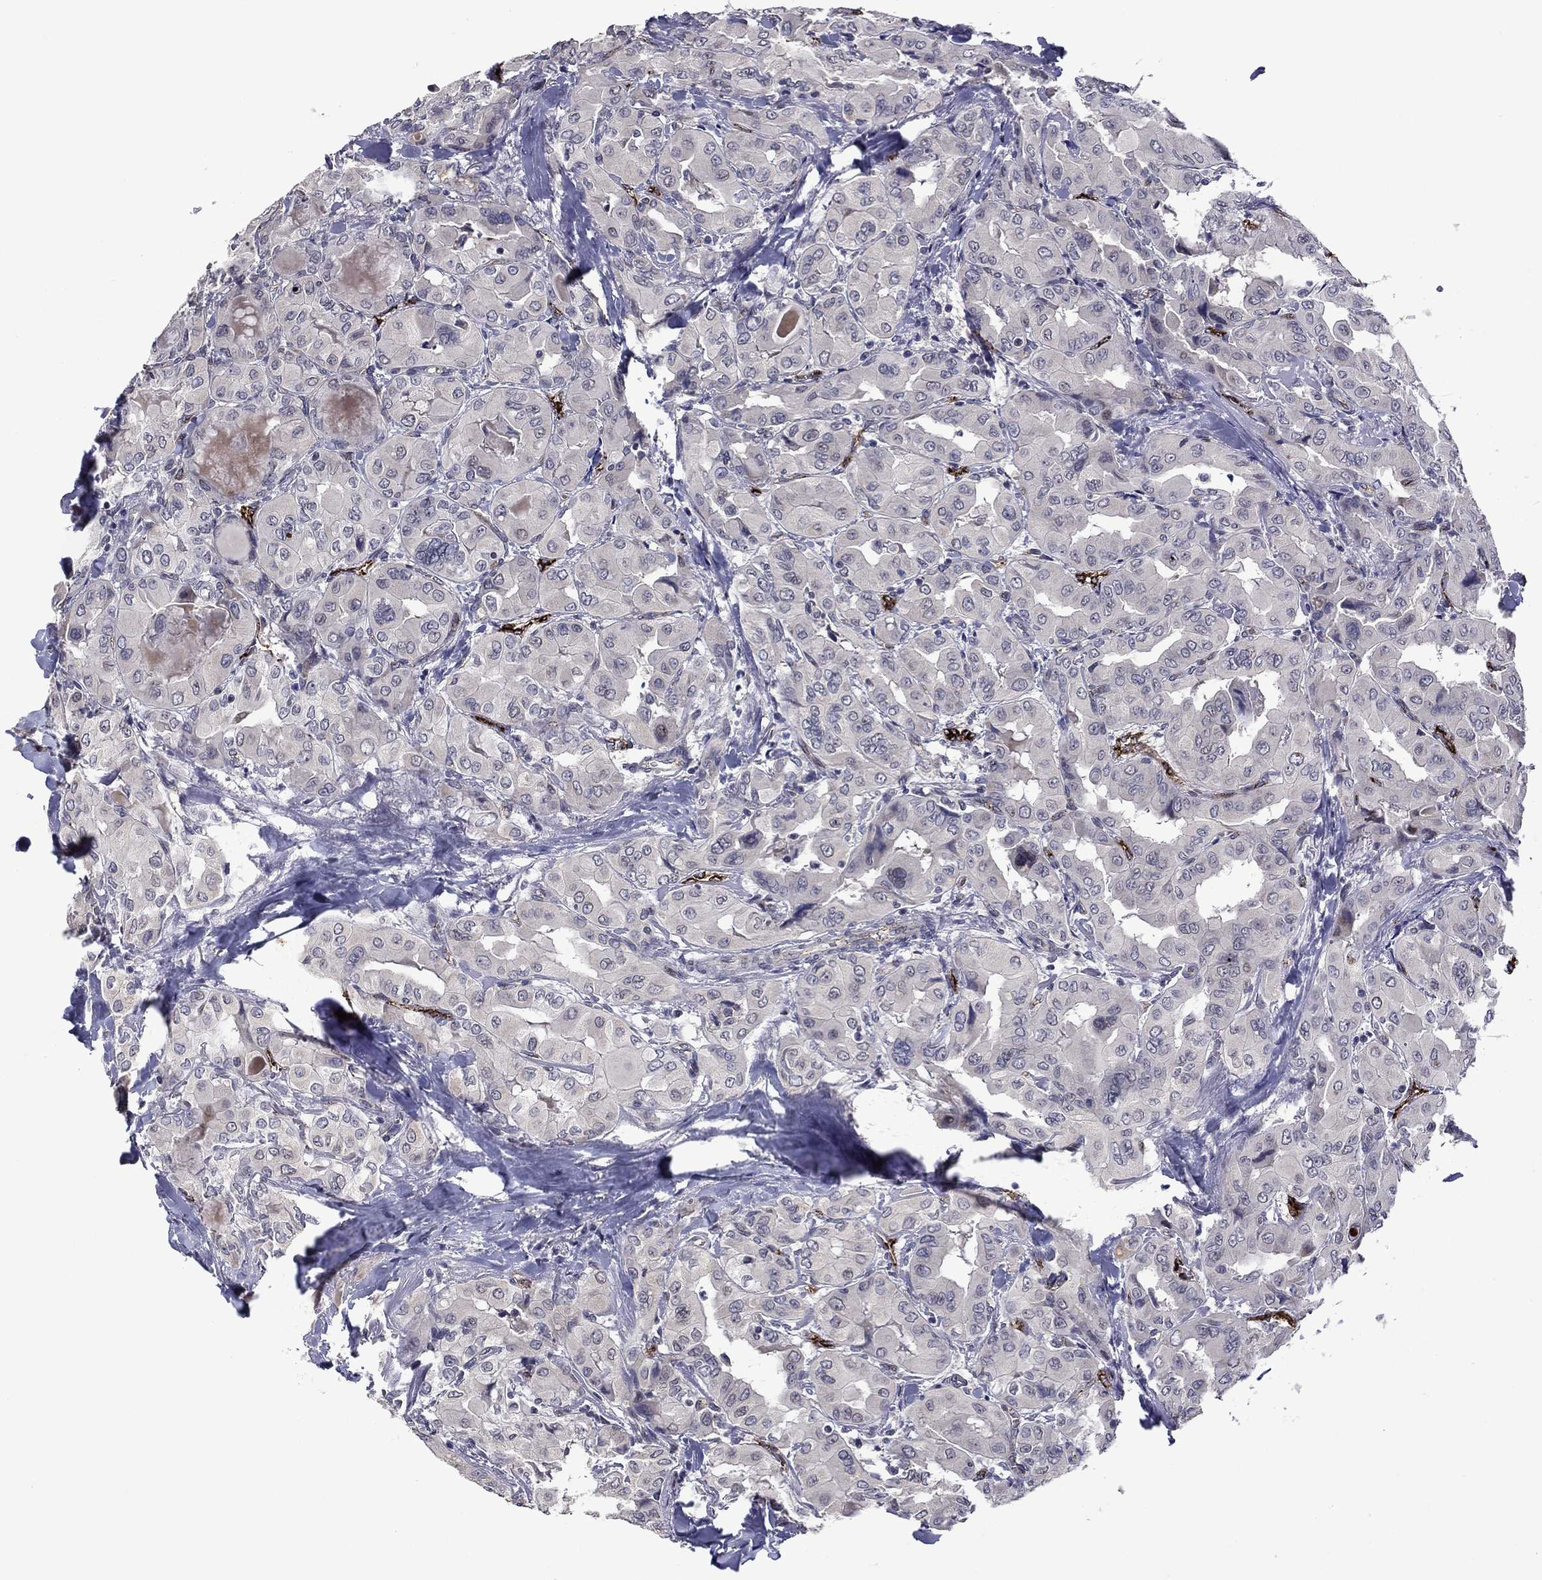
{"staining": {"intensity": "negative", "quantity": "none", "location": "none"}, "tissue": "thyroid cancer", "cell_type": "Tumor cells", "image_type": "cancer", "snomed": [{"axis": "morphology", "description": "Normal tissue, NOS"}, {"axis": "morphology", "description": "Papillary adenocarcinoma, NOS"}, {"axis": "topography", "description": "Thyroid gland"}], "caption": "This is a image of immunohistochemistry staining of papillary adenocarcinoma (thyroid), which shows no positivity in tumor cells. (IHC, brightfield microscopy, high magnification).", "gene": "SLITRK1", "patient": {"sex": "female", "age": 66}}